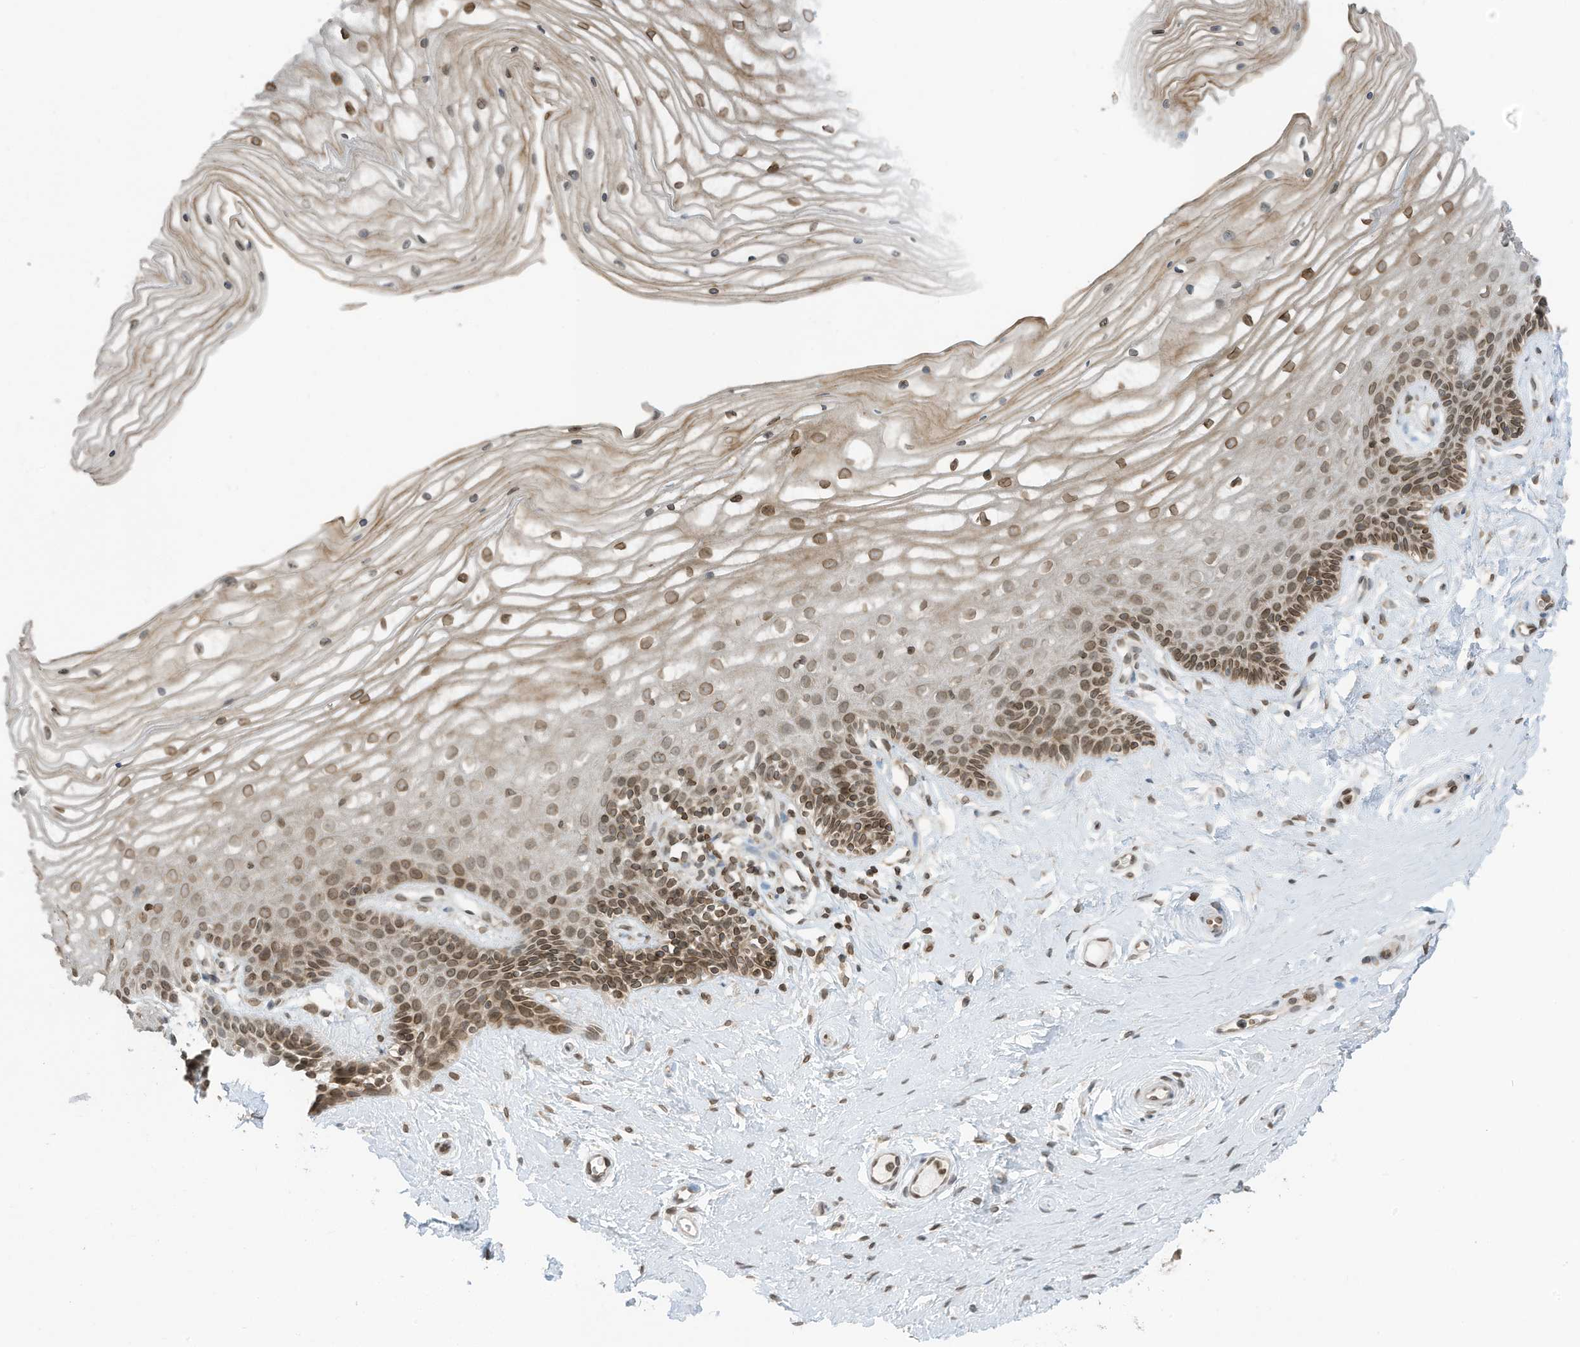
{"staining": {"intensity": "moderate", "quantity": ">75%", "location": "cytoplasmic/membranous,nuclear"}, "tissue": "vagina", "cell_type": "Squamous epithelial cells", "image_type": "normal", "snomed": [{"axis": "morphology", "description": "Normal tissue, NOS"}, {"axis": "topography", "description": "Vagina"}, {"axis": "topography", "description": "Cervix"}], "caption": "Protein staining of benign vagina exhibits moderate cytoplasmic/membranous,nuclear expression in approximately >75% of squamous epithelial cells. The staining was performed using DAB (3,3'-diaminobenzidine) to visualize the protein expression in brown, while the nuclei were stained in blue with hematoxylin (Magnification: 20x).", "gene": "RABL3", "patient": {"sex": "female", "age": 40}}